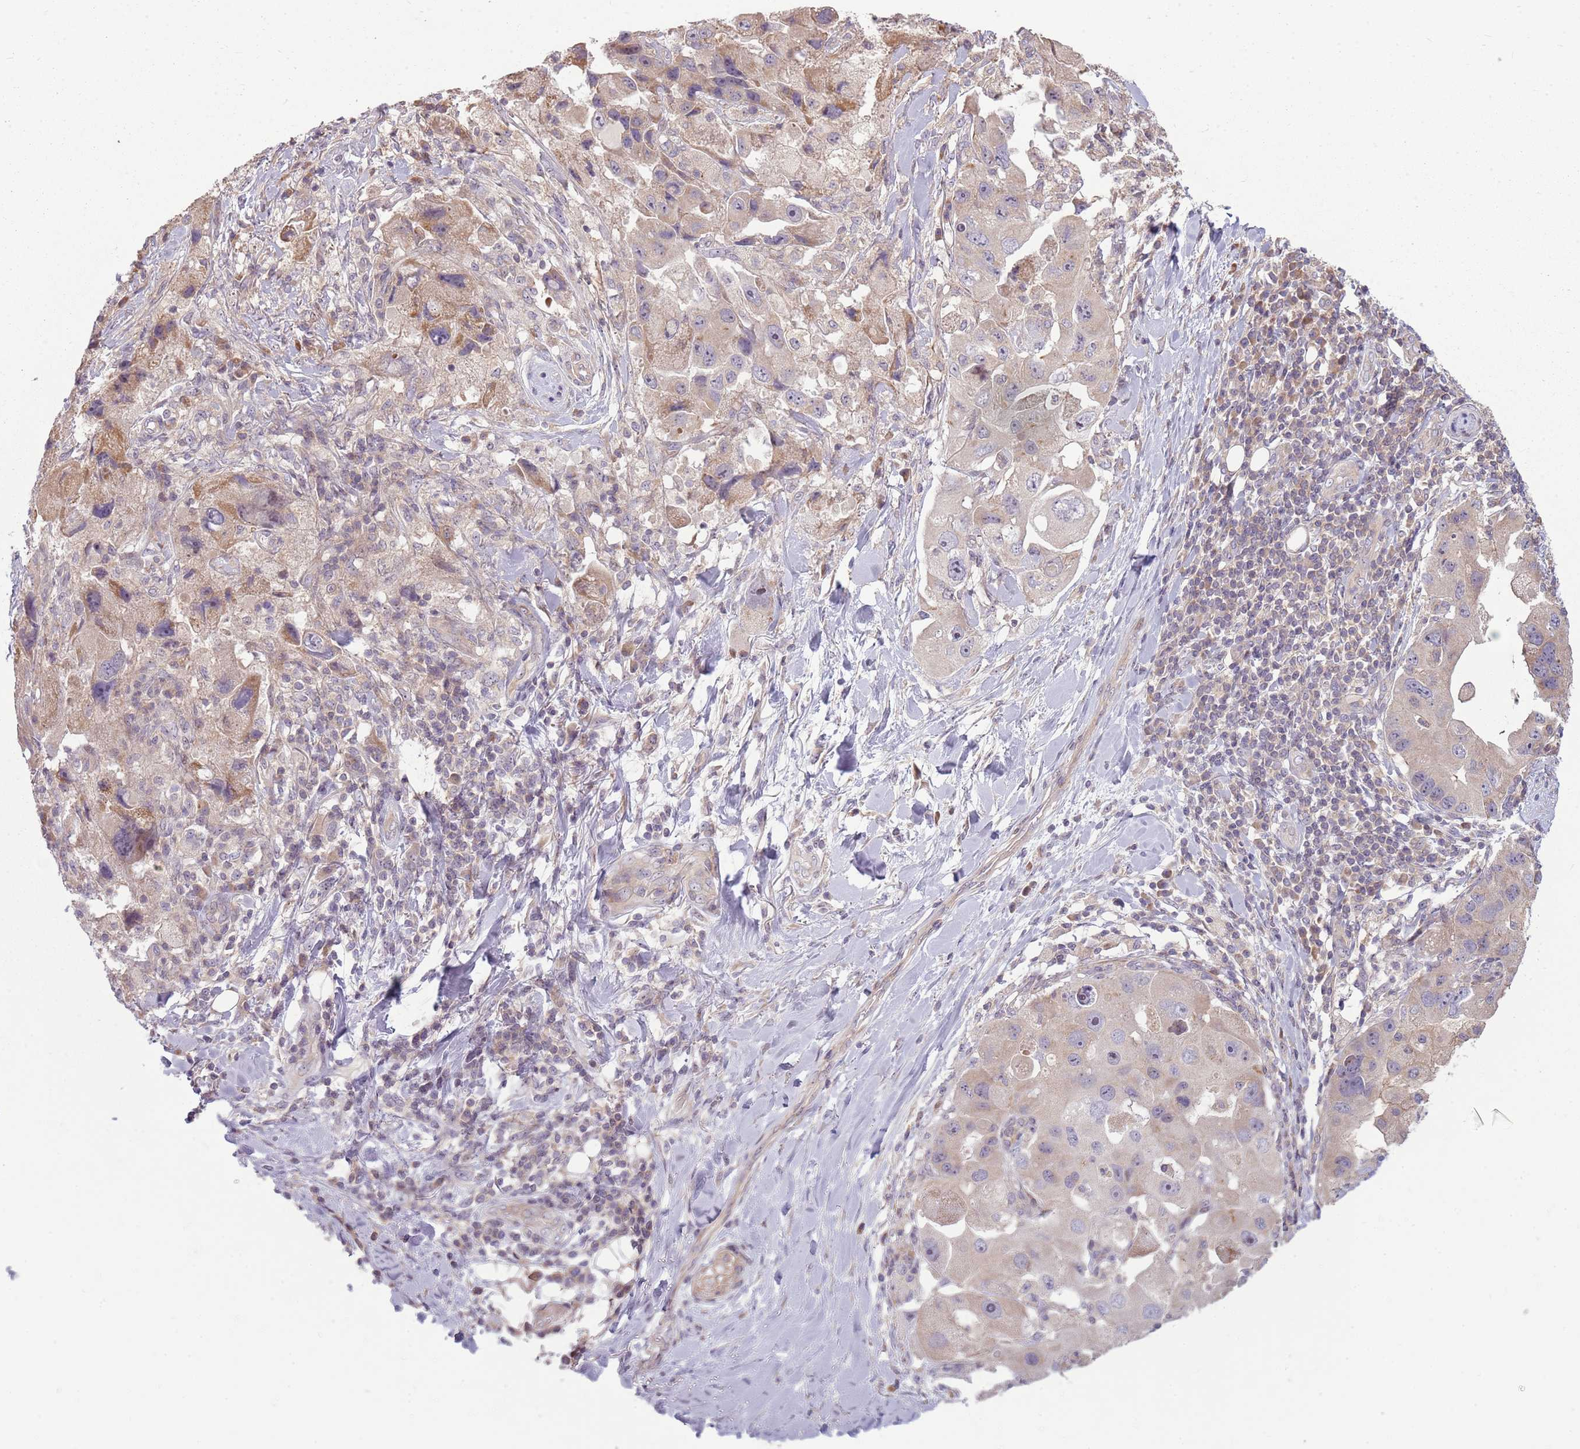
{"staining": {"intensity": "weak", "quantity": "<25%", "location": "cytoplasmic/membranous"}, "tissue": "lung cancer", "cell_type": "Tumor cells", "image_type": "cancer", "snomed": [{"axis": "morphology", "description": "Adenocarcinoma, NOS"}, {"axis": "topography", "description": "Lung"}], "caption": "This image is of adenocarcinoma (lung) stained with immunohistochemistry (IHC) to label a protein in brown with the nuclei are counter-stained blue. There is no positivity in tumor cells.", "gene": "RPL21", "patient": {"sex": "female", "age": 54}}